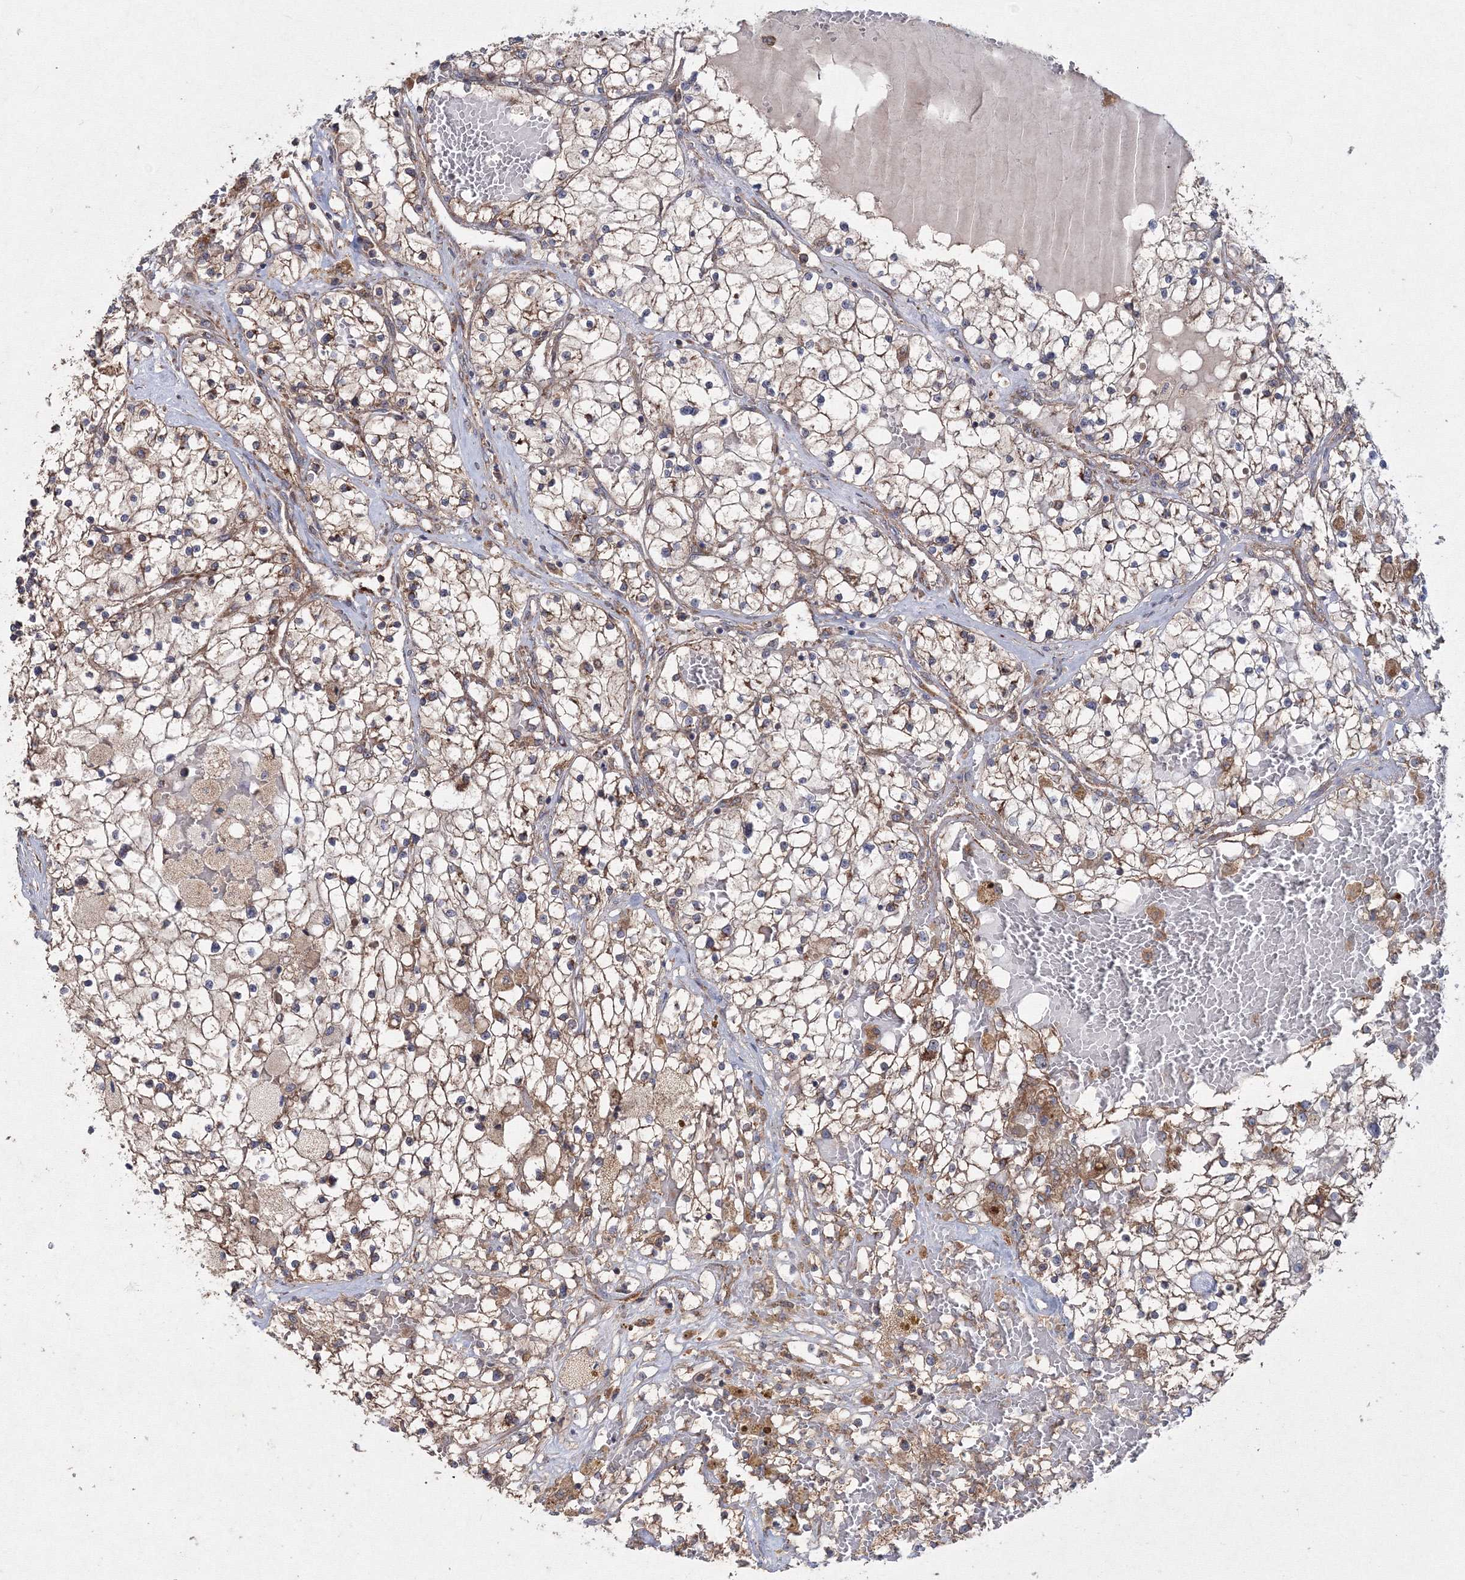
{"staining": {"intensity": "moderate", "quantity": ">75%", "location": "cytoplasmic/membranous"}, "tissue": "renal cancer", "cell_type": "Tumor cells", "image_type": "cancer", "snomed": [{"axis": "morphology", "description": "Normal tissue, NOS"}, {"axis": "morphology", "description": "Adenocarcinoma, NOS"}, {"axis": "topography", "description": "Kidney"}], "caption": "Immunohistochemical staining of renal adenocarcinoma displays medium levels of moderate cytoplasmic/membranous protein positivity in approximately >75% of tumor cells.", "gene": "PEX13", "patient": {"sex": "male", "age": 68}}